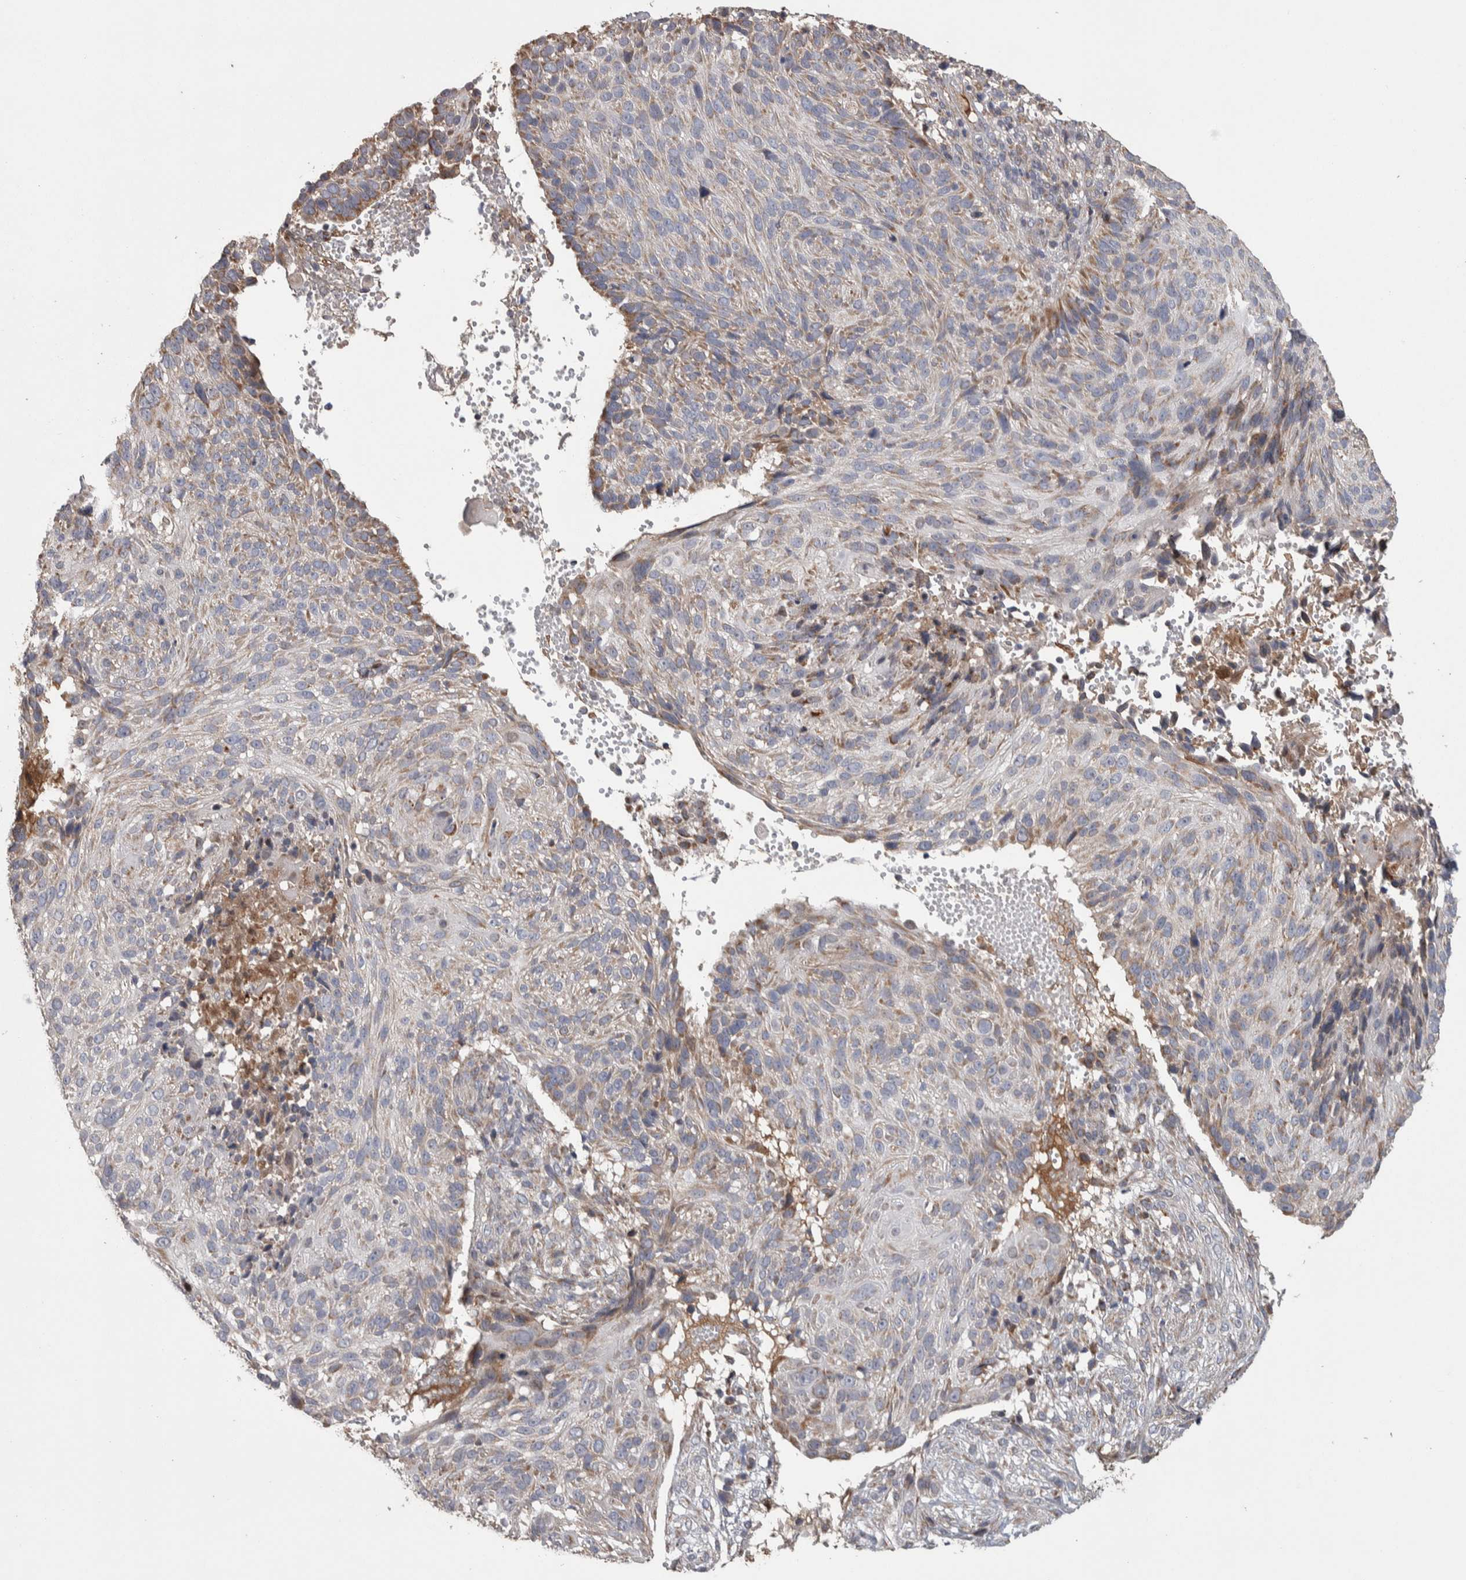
{"staining": {"intensity": "weak", "quantity": "25%-75%", "location": "cytoplasmic/membranous"}, "tissue": "cervical cancer", "cell_type": "Tumor cells", "image_type": "cancer", "snomed": [{"axis": "morphology", "description": "Squamous cell carcinoma, NOS"}, {"axis": "topography", "description": "Cervix"}], "caption": "There is low levels of weak cytoplasmic/membranous staining in tumor cells of cervical cancer (squamous cell carcinoma), as demonstrated by immunohistochemical staining (brown color).", "gene": "SCO1", "patient": {"sex": "female", "age": 74}}